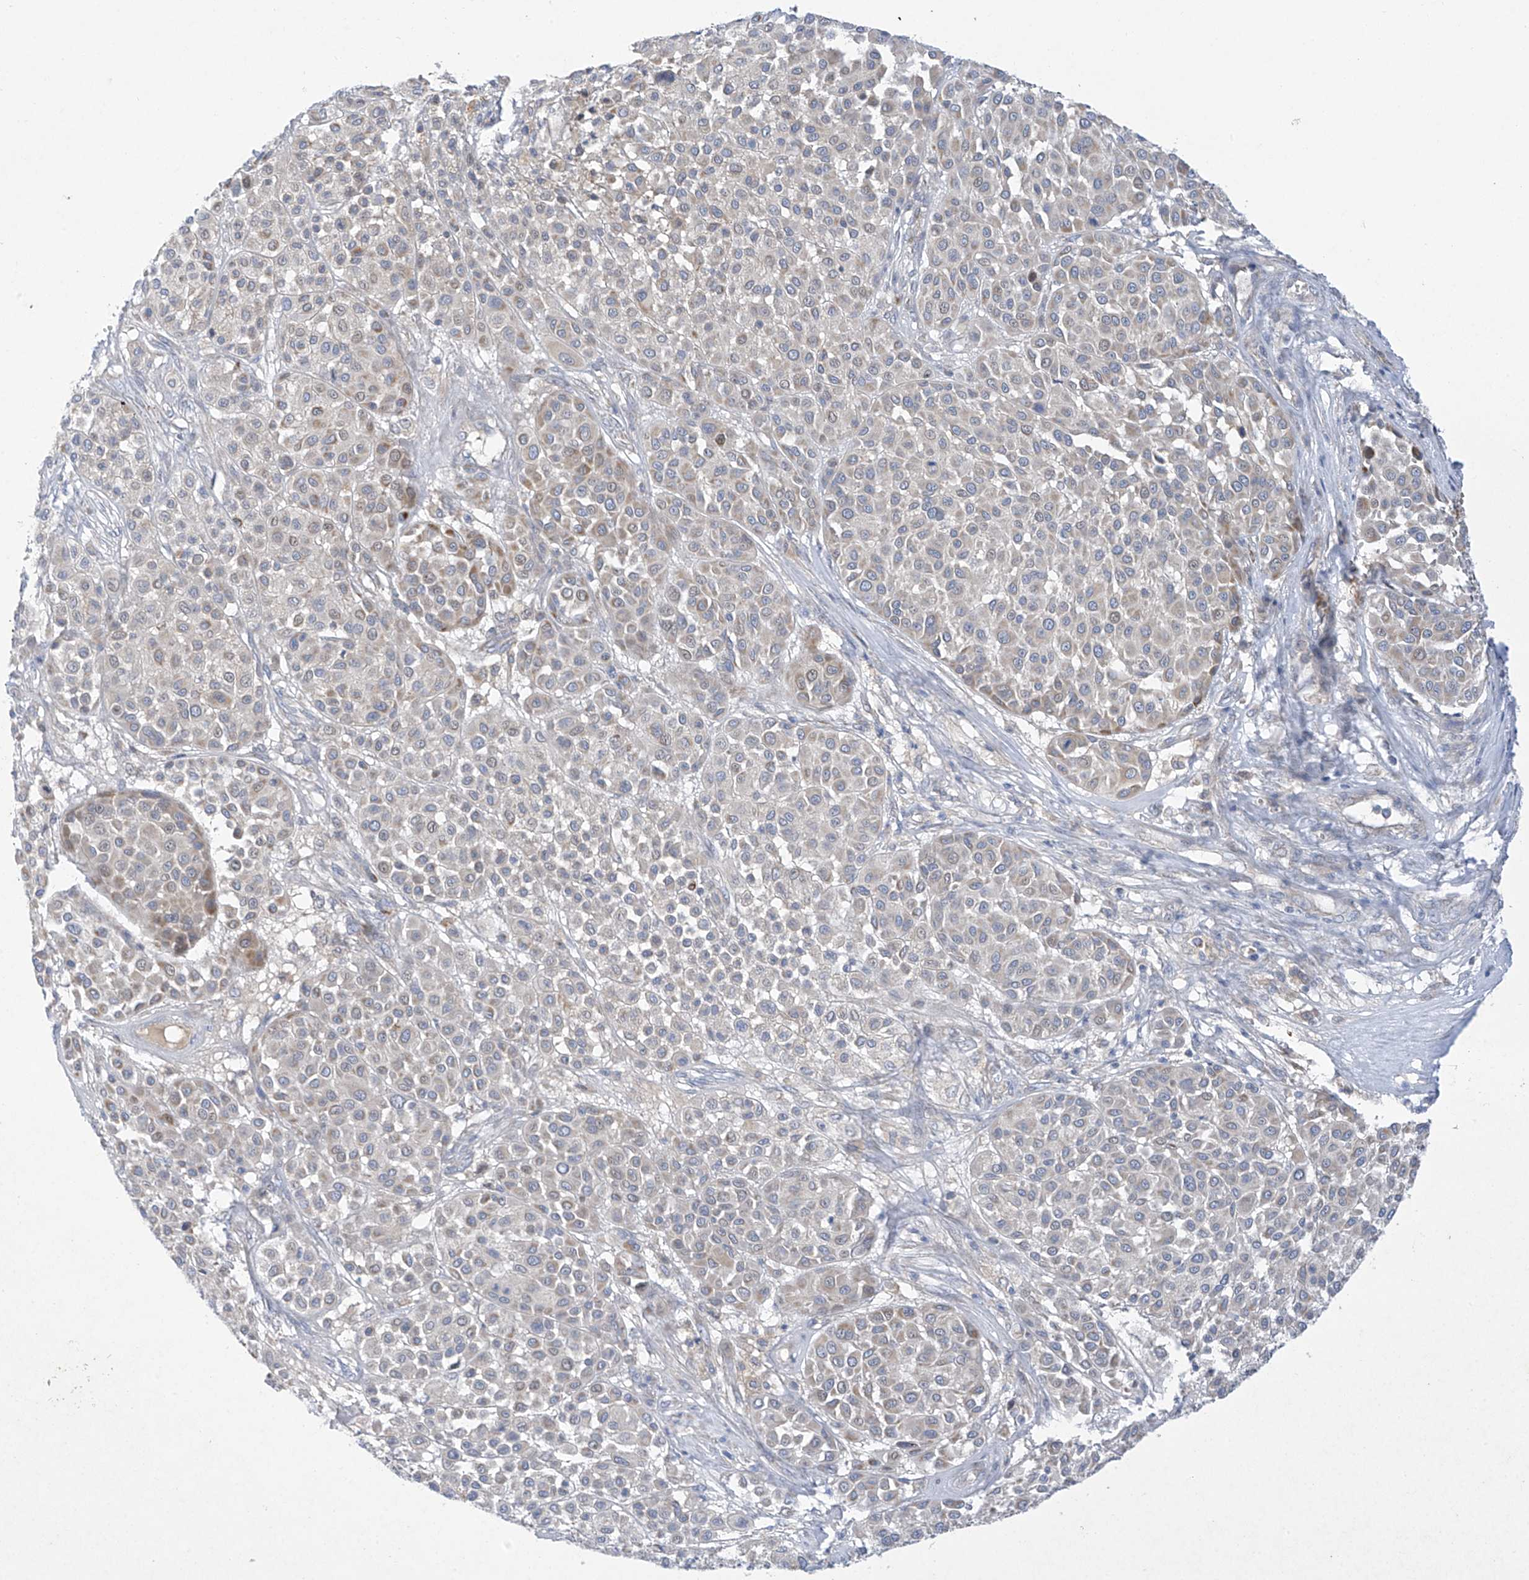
{"staining": {"intensity": "weak", "quantity": "<25%", "location": "cytoplasmic/membranous"}, "tissue": "melanoma", "cell_type": "Tumor cells", "image_type": "cancer", "snomed": [{"axis": "morphology", "description": "Malignant melanoma, Metastatic site"}, {"axis": "topography", "description": "Soft tissue"}], "caption": "Immunohistochemistry of human malignant melanoma (metastatic site) shows no staining in tumor cells.", "gene": "METTL18", "patient": {"sex": "male", "age": 41}}